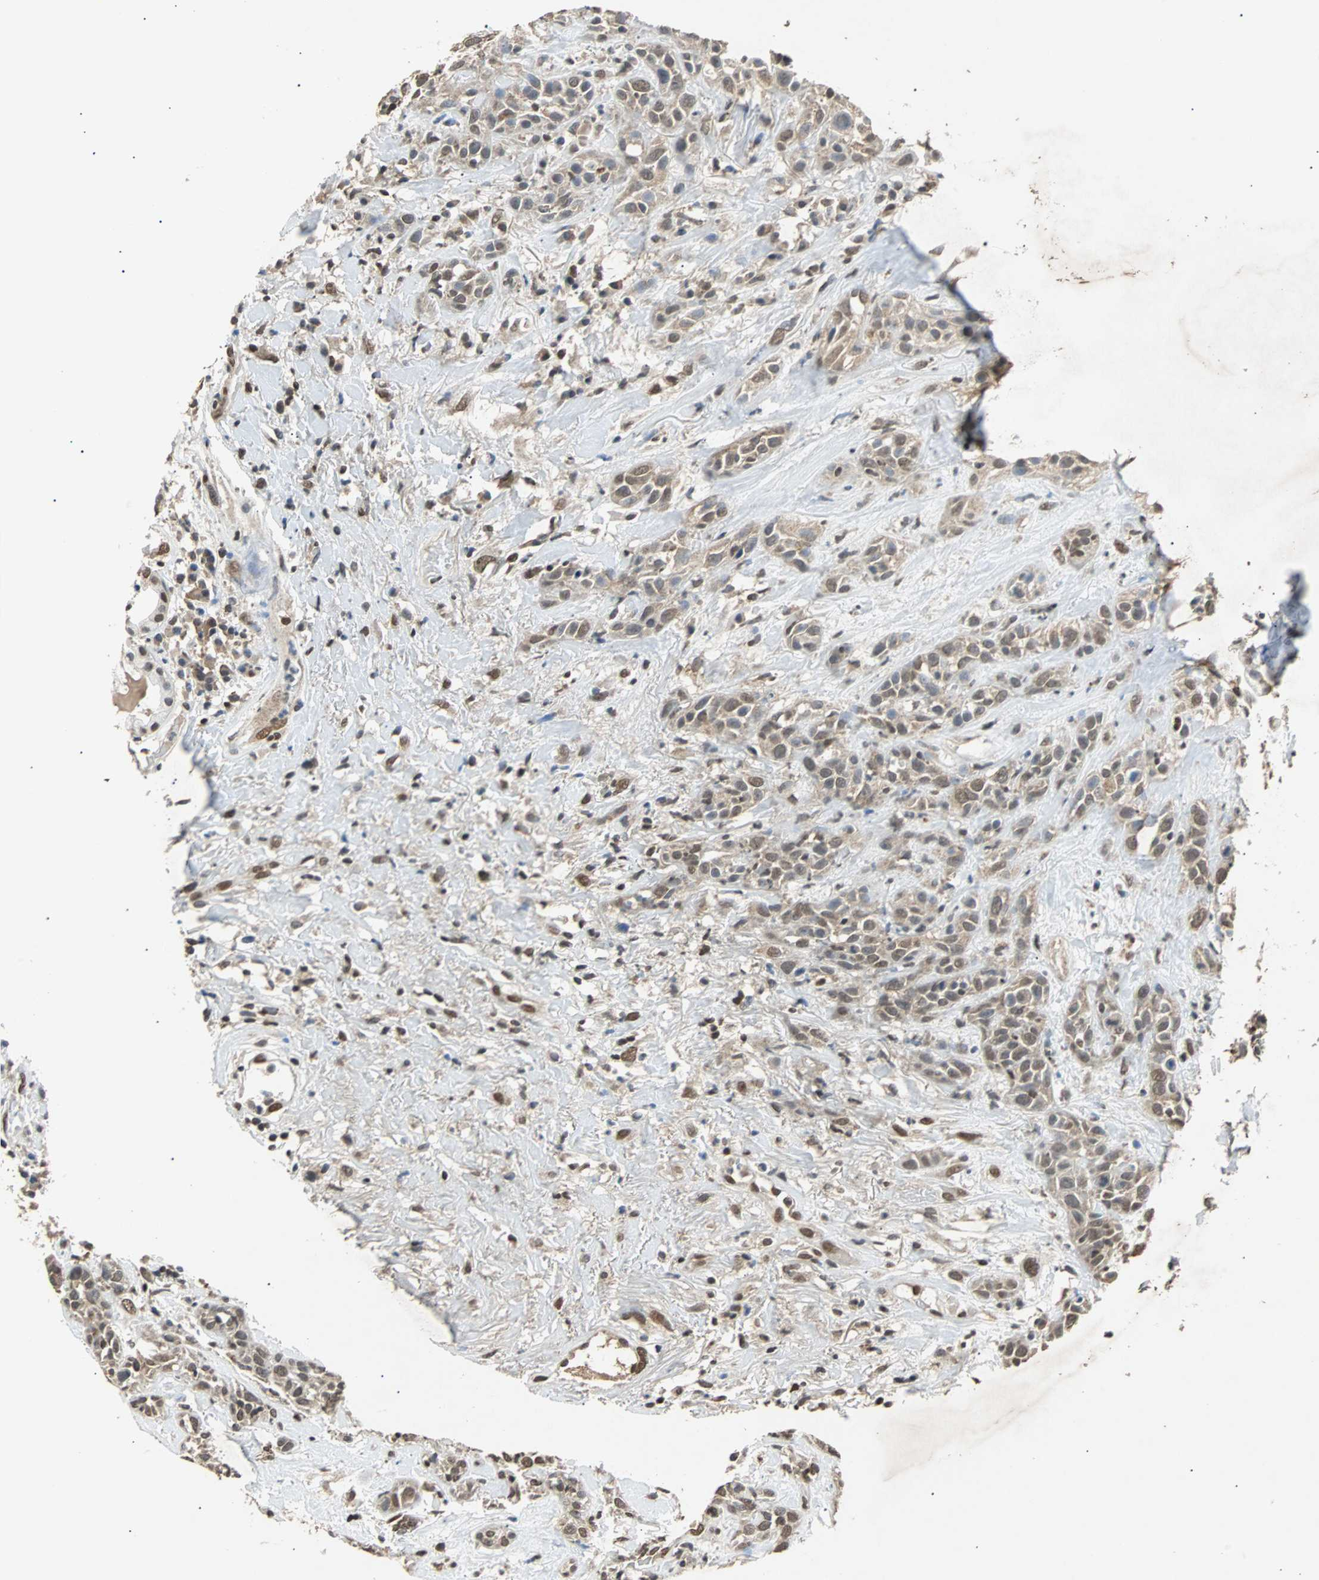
{"staining": {"intensity": "weak", "quantity": ">75%", "location": "cytoplasmic/membranous,nuclear"}, "tissue": "head and neck cancer", "cell_type": "Tumor cells", "image_type": "cancer", "snomed": [{"axis": "morphology", "description": "Squamous cell carcinoma, NOS"}, {"axis": "topography", "description": "Head-Neck"}], "caption": "A high-resolution histopathology image shows immunohistochemistry (IHC) staining of head and neck squamous cell carcinoma, which displays weak cytoplasmic/membranous and nuclear positivity in approximately >75% of tumor cells.", "gene": "PHC1", "patient": {"sex": "male", "age": 62}}